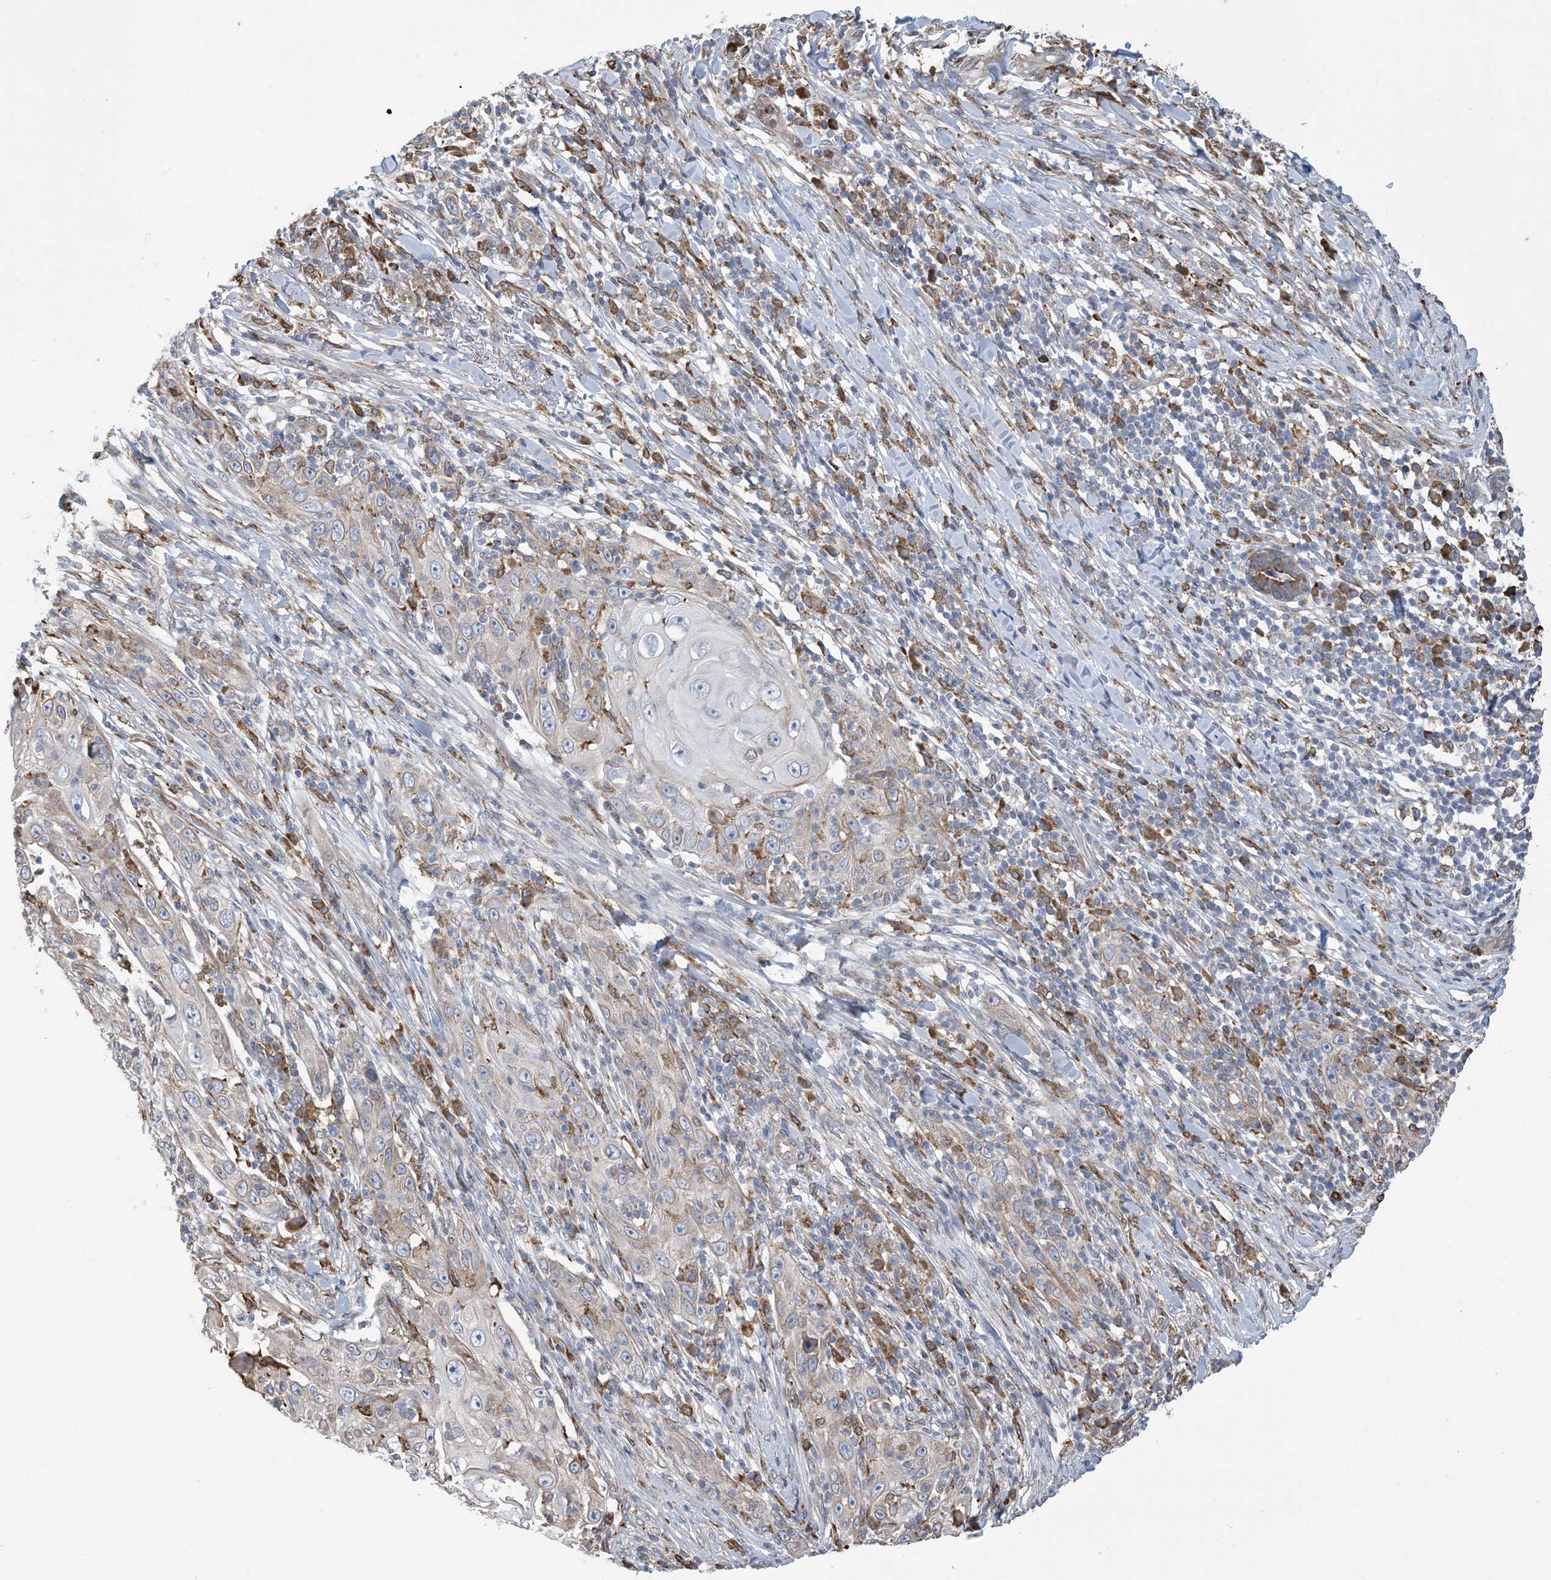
{"staining": {"intensity": "moderate", "quantity": "<25%", "location": "cytoplasmic/membranous"}, "tissue": "skin cancer", "cell_type": "Tumor cells", "image_type": "cancer", "snomed": [{"axis": "morphology", "description": "Squamous cell carcinoma, NOS"}, {"axis": "topography", "description": "Skin"}], "caption": "Immunohistochemical staining of skin cancer reveals low levels of moderate cytoplasmic/membranous protein positivity in about <25% of tumor cells. The staining is performed using DAB brown chromogen to label protein expression. The nuclei are counter-stained blue using hematoxylin.", "gene": "SHANK1", "patient": {"sex": "female", "age": 88}}